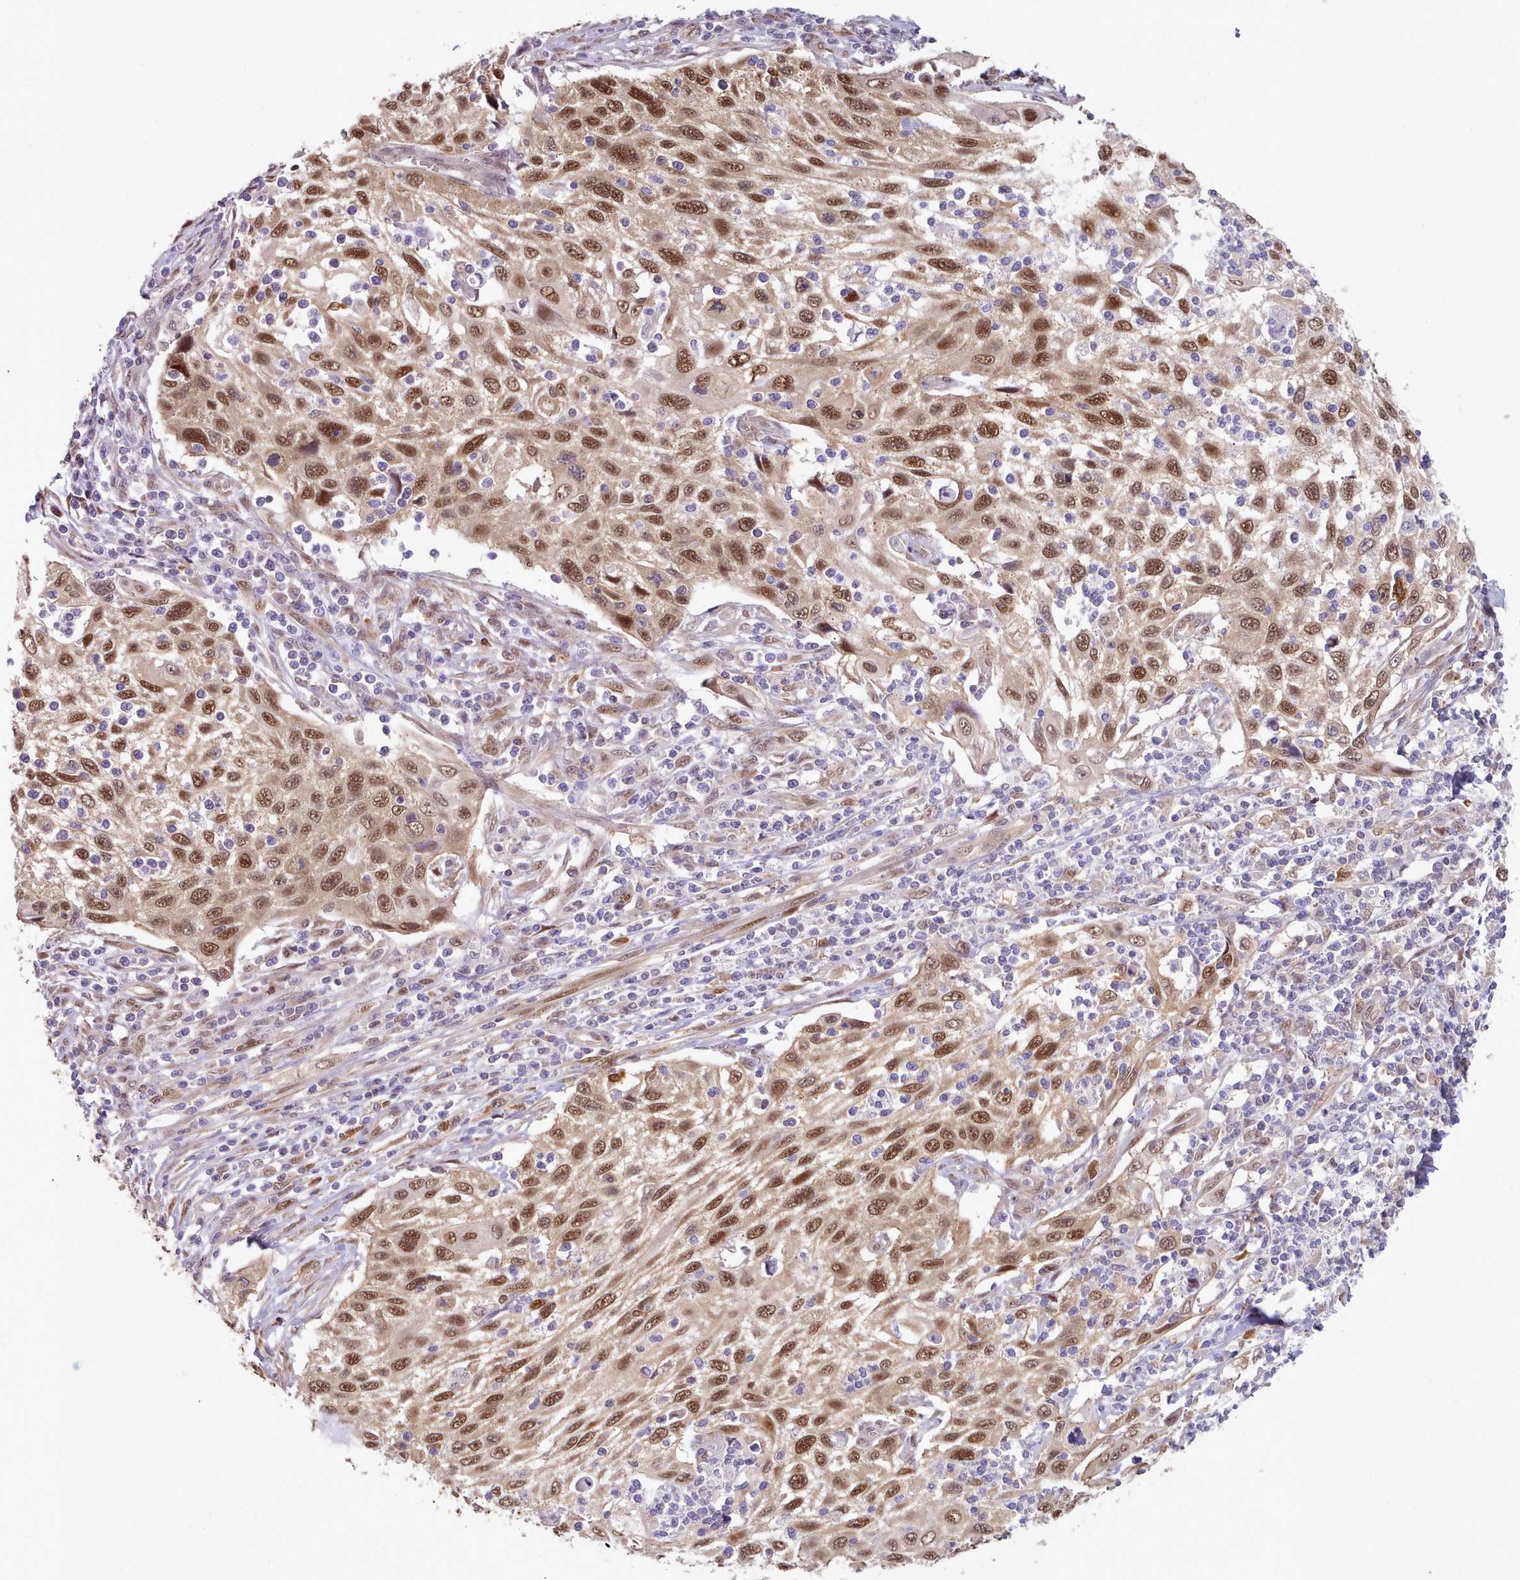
{"staining": {"intensity": "strong", "quantity": ">75%", "location": "nuclear"}, "tissue": "cervical cancer", "cell_type": "Tumor cells", "image_type": "cancer", "snomed": [{"axis": "morphology", "description": "Squamous cell carcinoma, NOS"}, {"axis": "topography", "description": "Cervix"}], "caption": "Human cervical squamous cell carcinoma stained for a protein (brown) reveals strong nuclear positive expression in about >75% of tumor cells.", "gene": "CES3", "patient": {"sex": "female", "age": 70}}